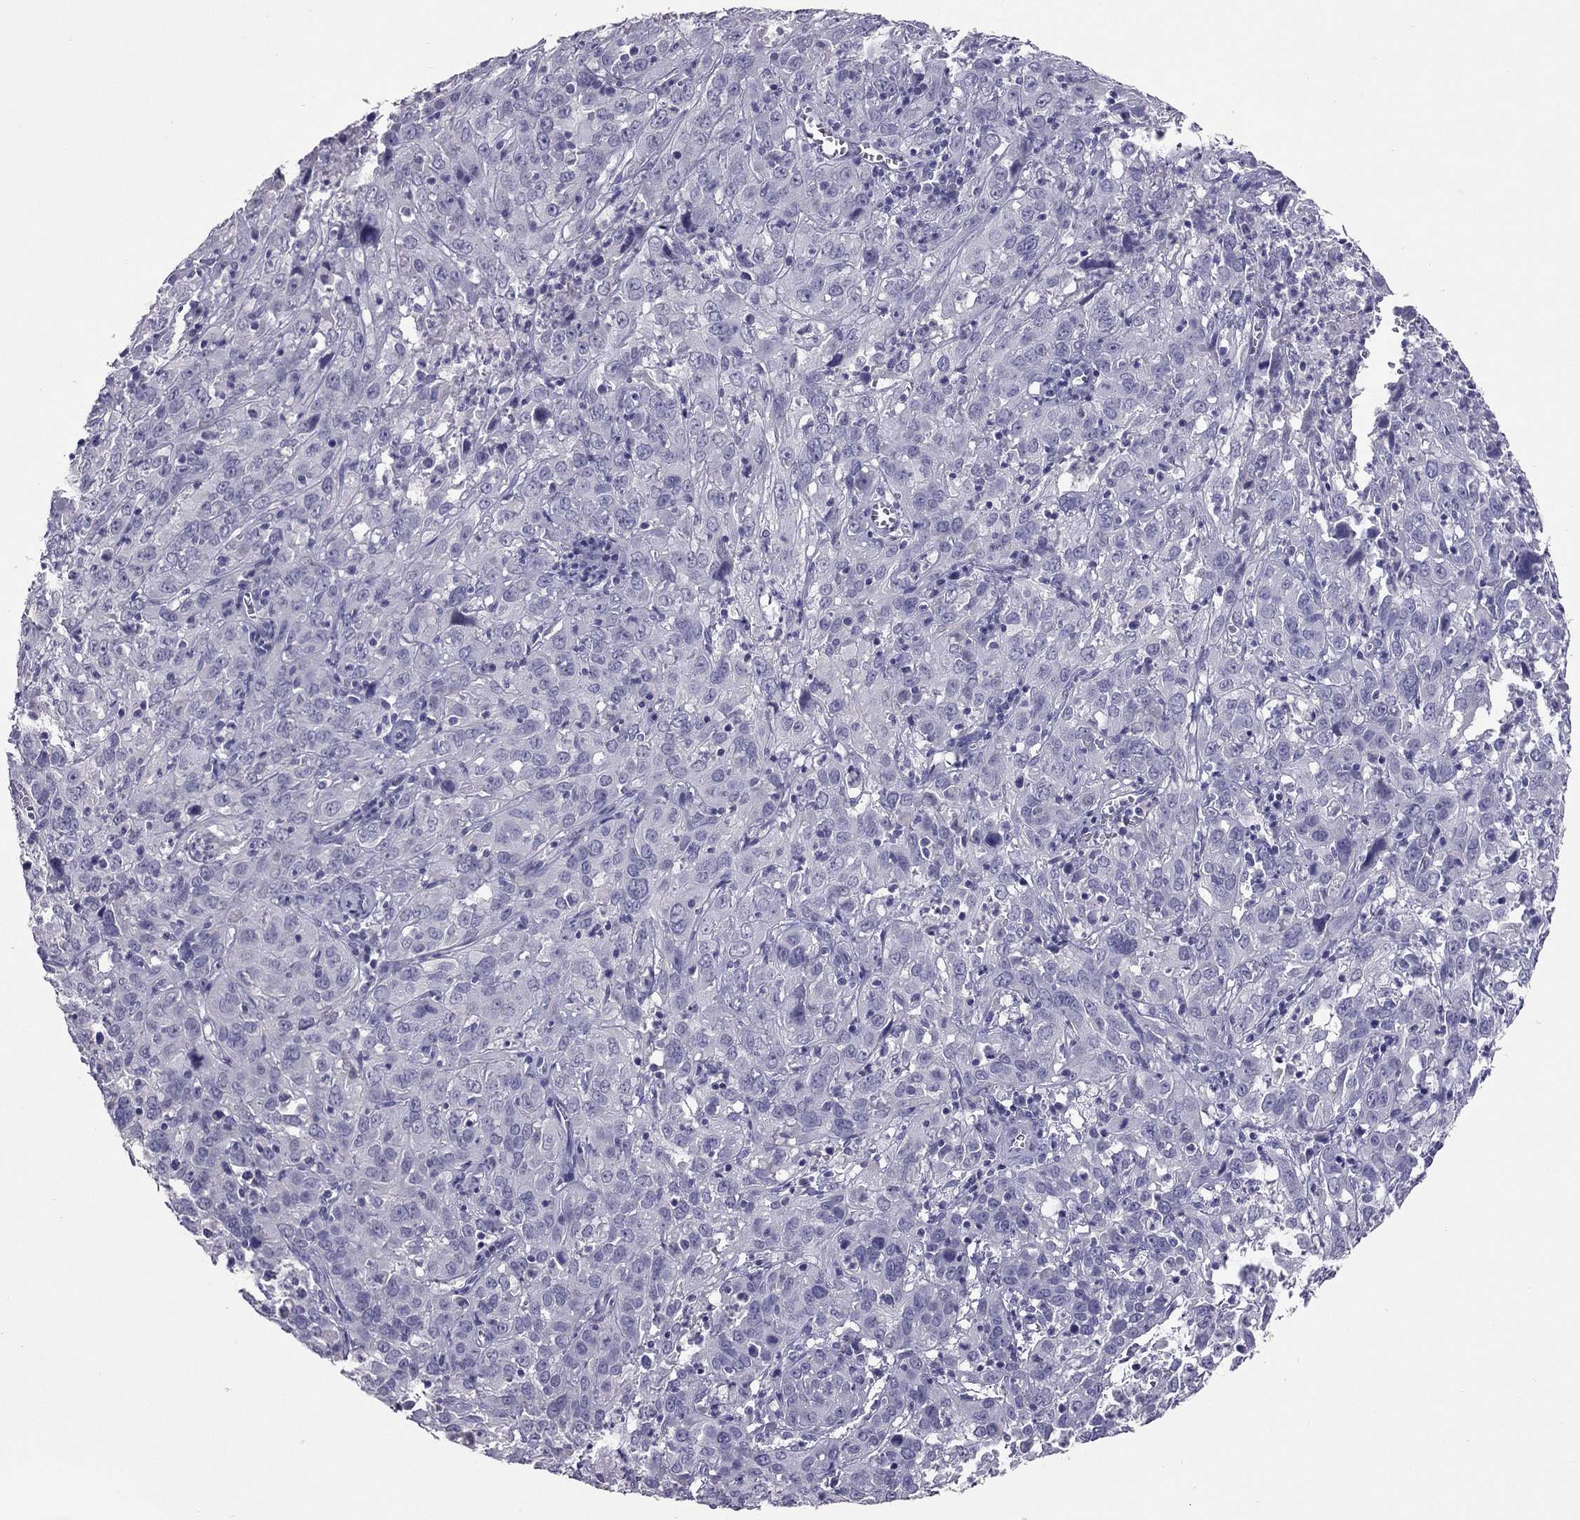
{"staining": {"intensity": "negative", "quantity": "none", "location": "none"}, "tissue": "cervical cancer", "cell_type": "Tumor cells", "image_type": "cancer", "snomed": [{"axis": "morphology", "description": "Squamous cell carcinoma, NOS"}, {"axis": "topography", "description": "Cervix"}], "caption": "Cervical squamous cell carcinoma was stained to show a protein in brown. There is no significant staining in tumor cells.", "gene": "RHO", "patient": {"sex": "female", "age": 32}}